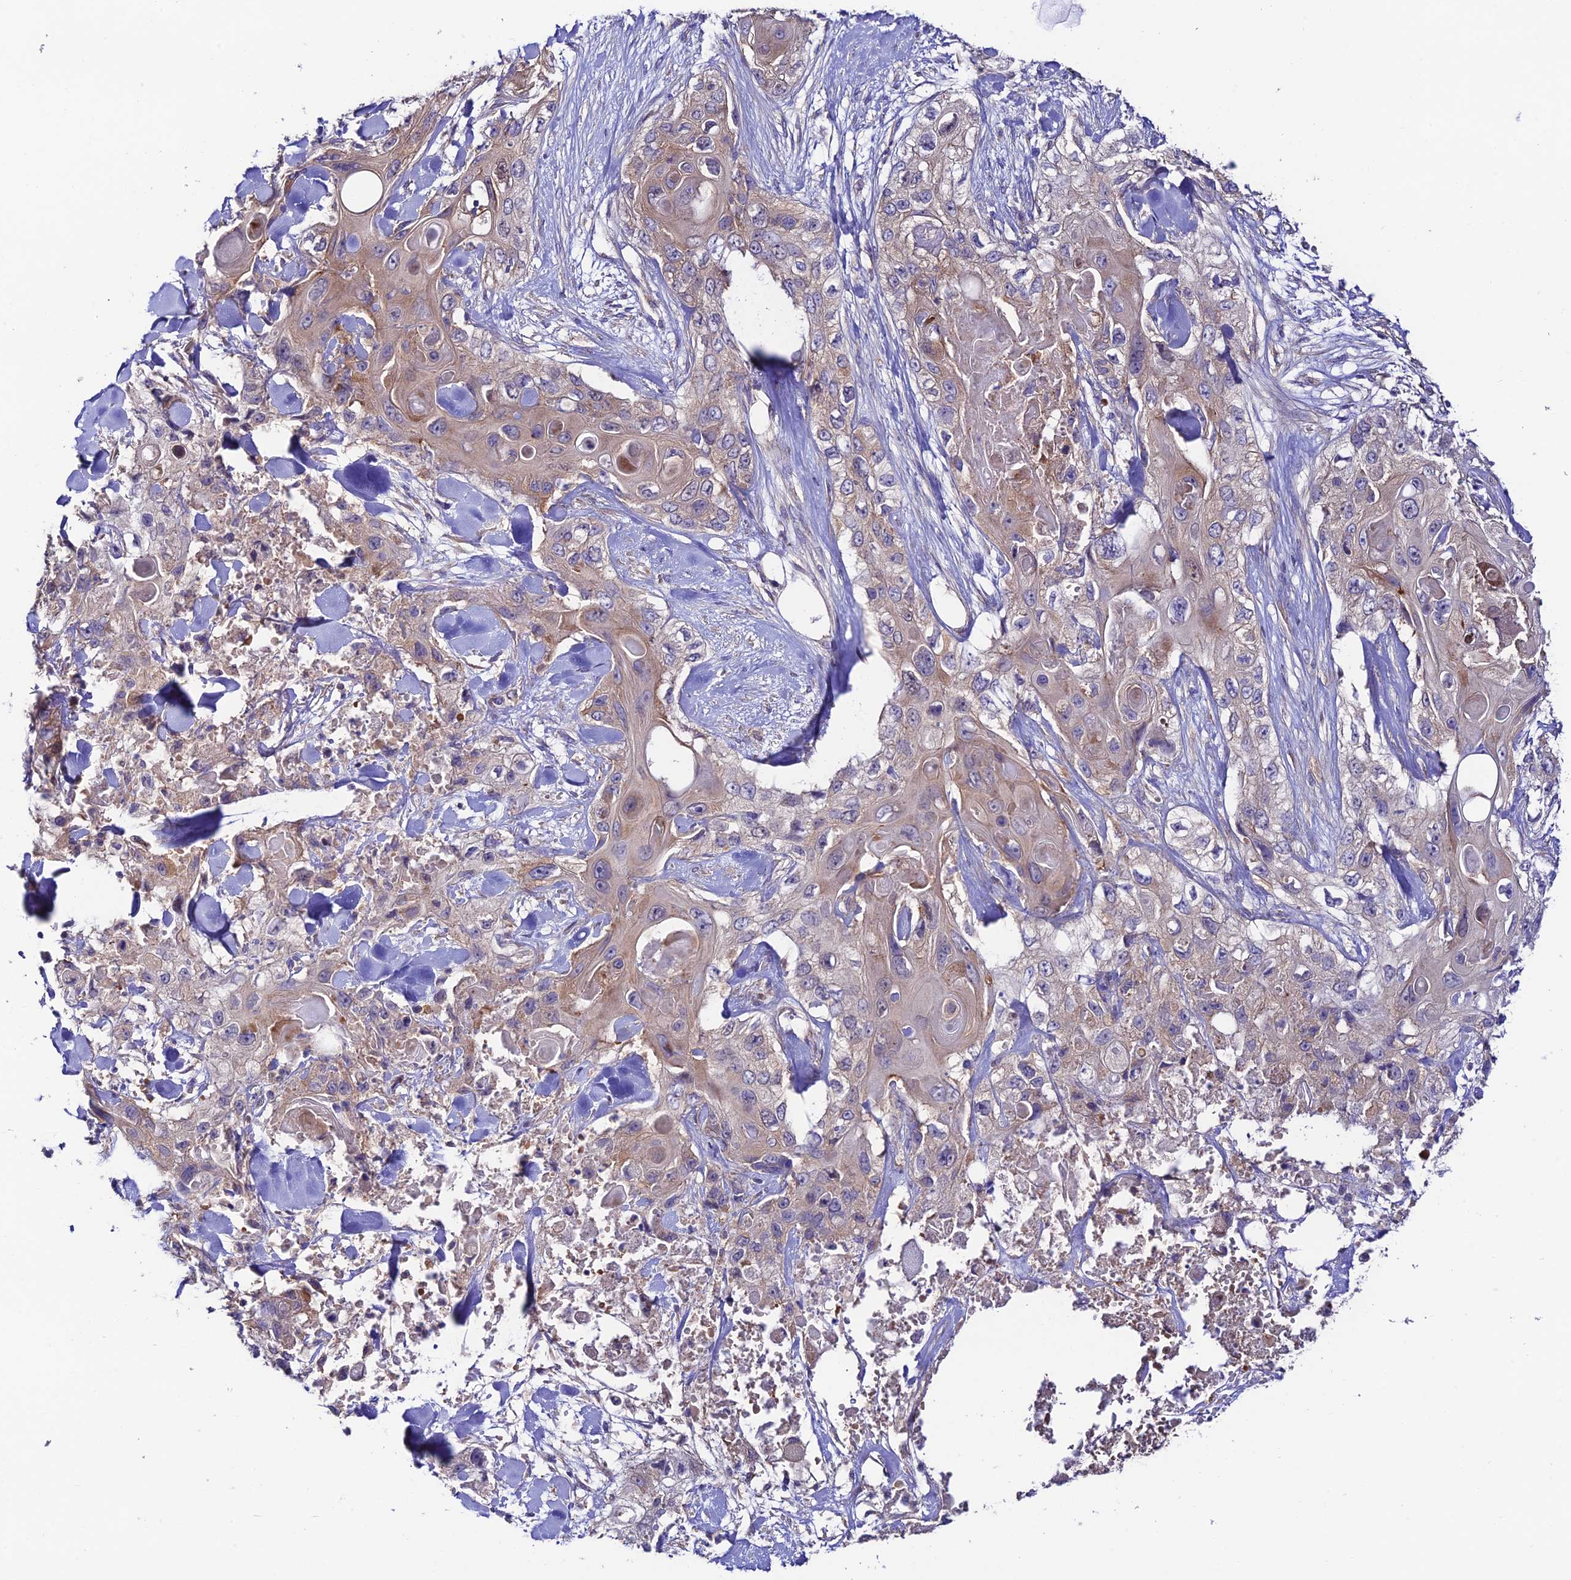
{"staining": {"intensity": "weak", "quantity": "25%-75%", "location": "cytoplasmic/membranous"}, "tissue": "skin cancer", "cell_type": "Tumor cells", "image_type": "cancer", "snomed": [{"axis": "morphology", "description": "Normal tissue, NOS"}, {"axis": "morphology", "description": "Squamous cell carcinoma, NOS"}, {"axis": "topography", "description": "Skin"}], "caption": "Immunohistochemical staining of skin cancer reveals low levels of weak cytoplasmic/membranous staining in about 25%-75% of tumor cells.", "gene": "BRME1", "patient": {"sex": "male", "age": 72}}